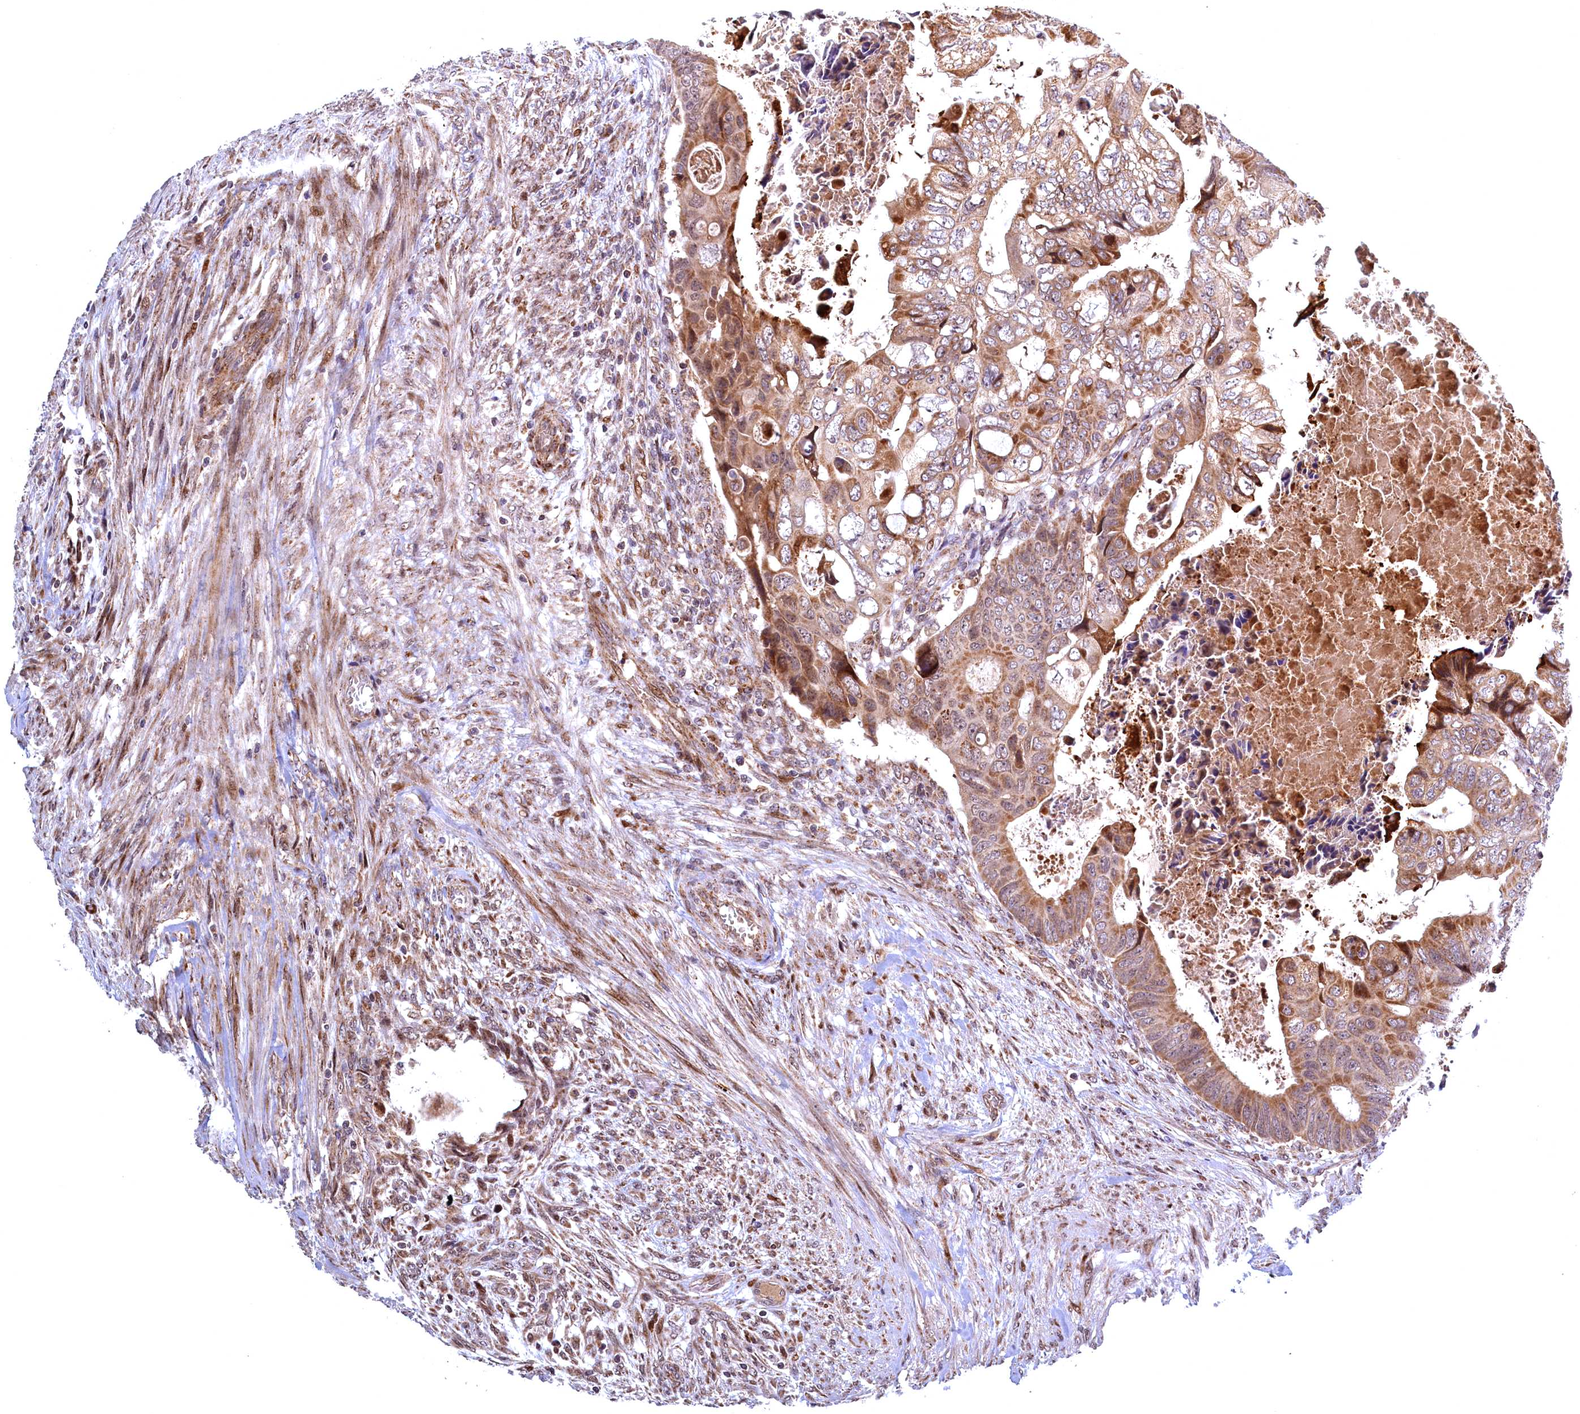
{"staining": {"intensity": "moderate", "quantity": ">75%", "location": "cytoplasmic/membranous"}, "tissue": "colorectal cancer", "cell_type": "Tumor cells", "image_type": "cancer", "snomed": [{"axis": "morphology", "description": "Adenocarcinoma, NOS"}, {"axis": "topography", "description": "Rectum"}], "caption": "Tumor cells reveal moderate cytoplasmic/membranous positivity in about >75% of cells in colorectal cancer (adenocarcinoma).", "gene": "PLA2G10", "patient": {"sex": "female", "age": 78}}